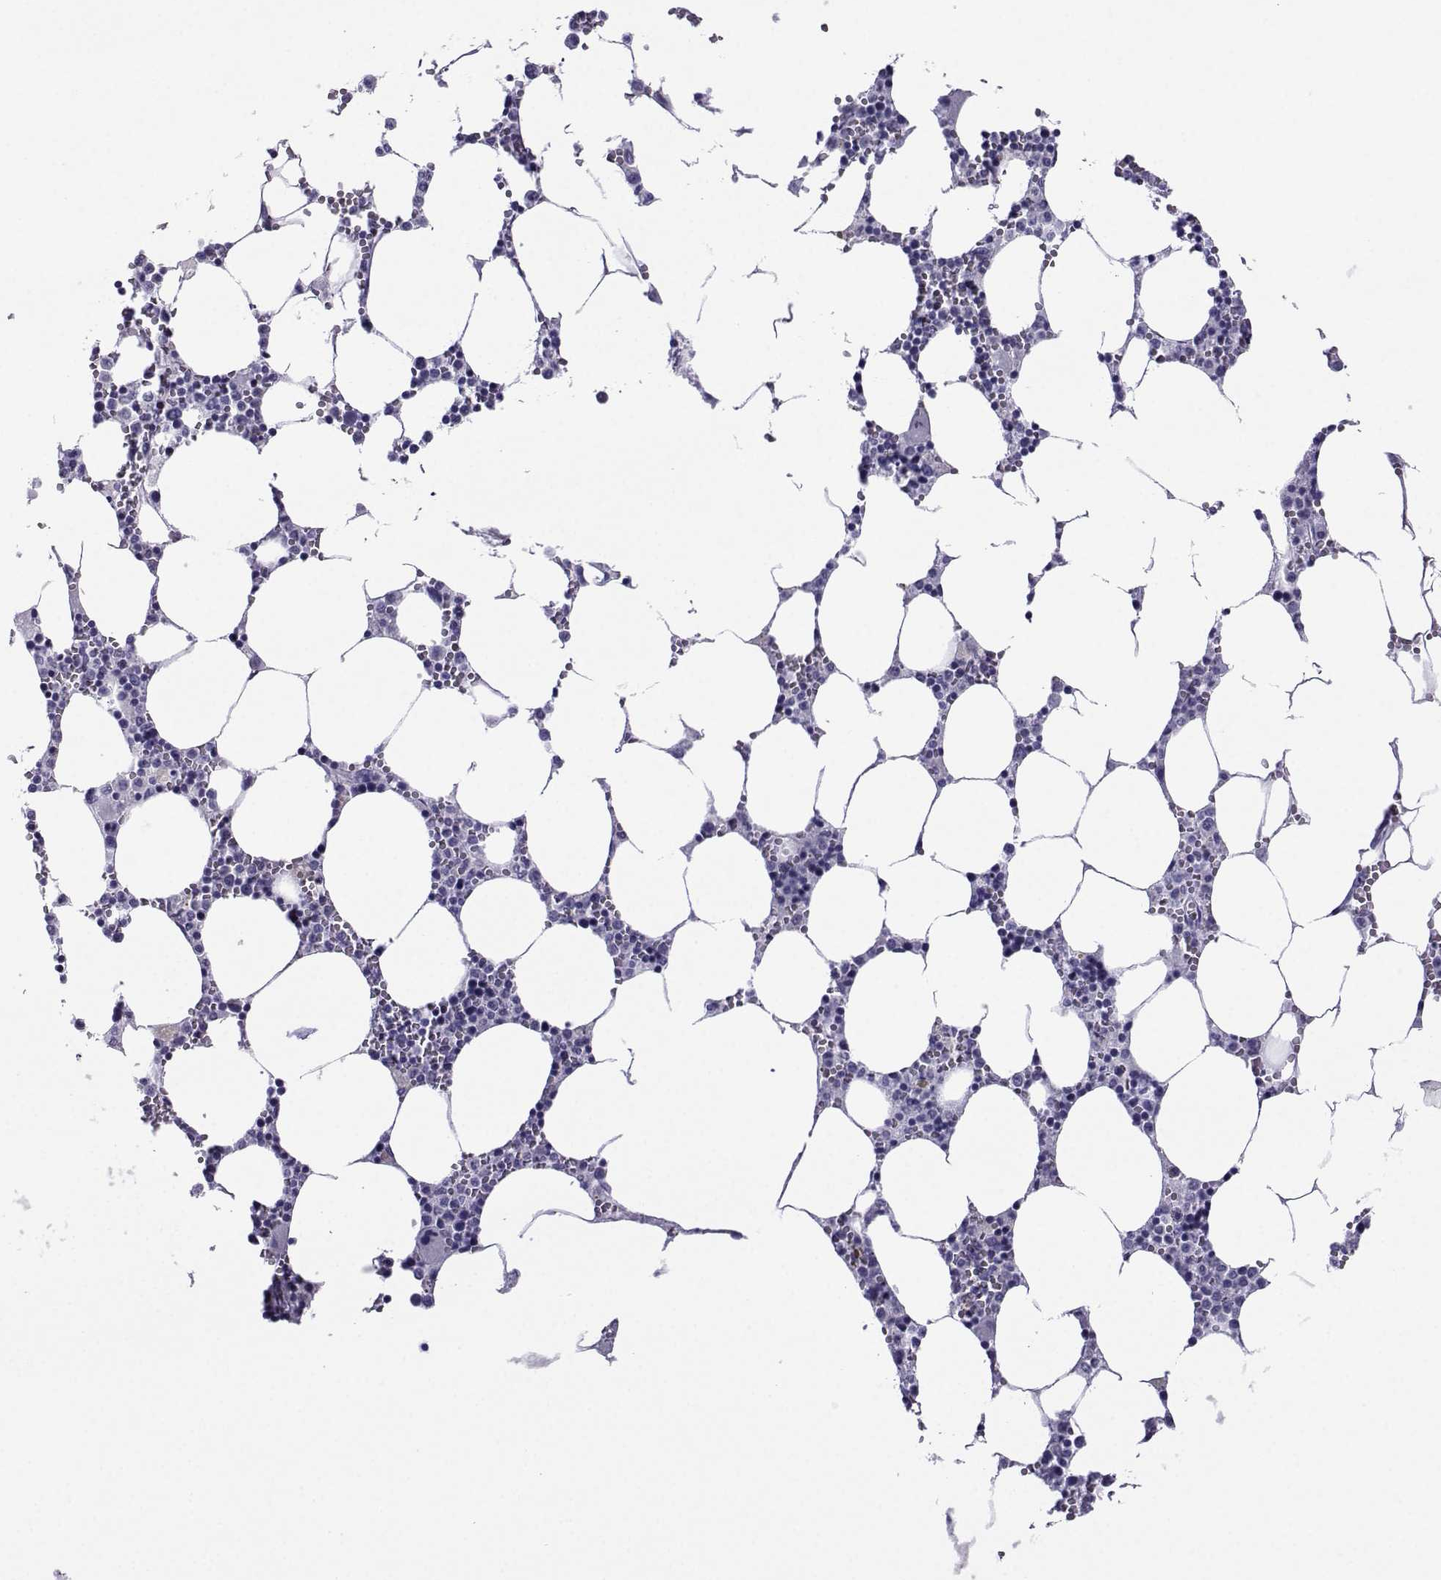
{"staining": {"intensity": "negative", "quantity": "none", "location": "none"}, "tissue": "bone marrow", "cell_type": "Hematopoietic cells", "image_type": "normal", "snomed": [{"axis": "morphology", "description": "Normal tissue, NOS"}, {"axis": "topography", "description": "Bone marrow"}], "caption": "Hematopoietic cells are negative for protein expression in normal human bone marrow. (Stains: DAB (3,3'-diaminobenzidine) IHC with hematoxylin counter stain, Microscopy: brightfield microscopy at high magnification).", "gene": "CRYBB1", "patient": {"sex": "female", "age": 64}}